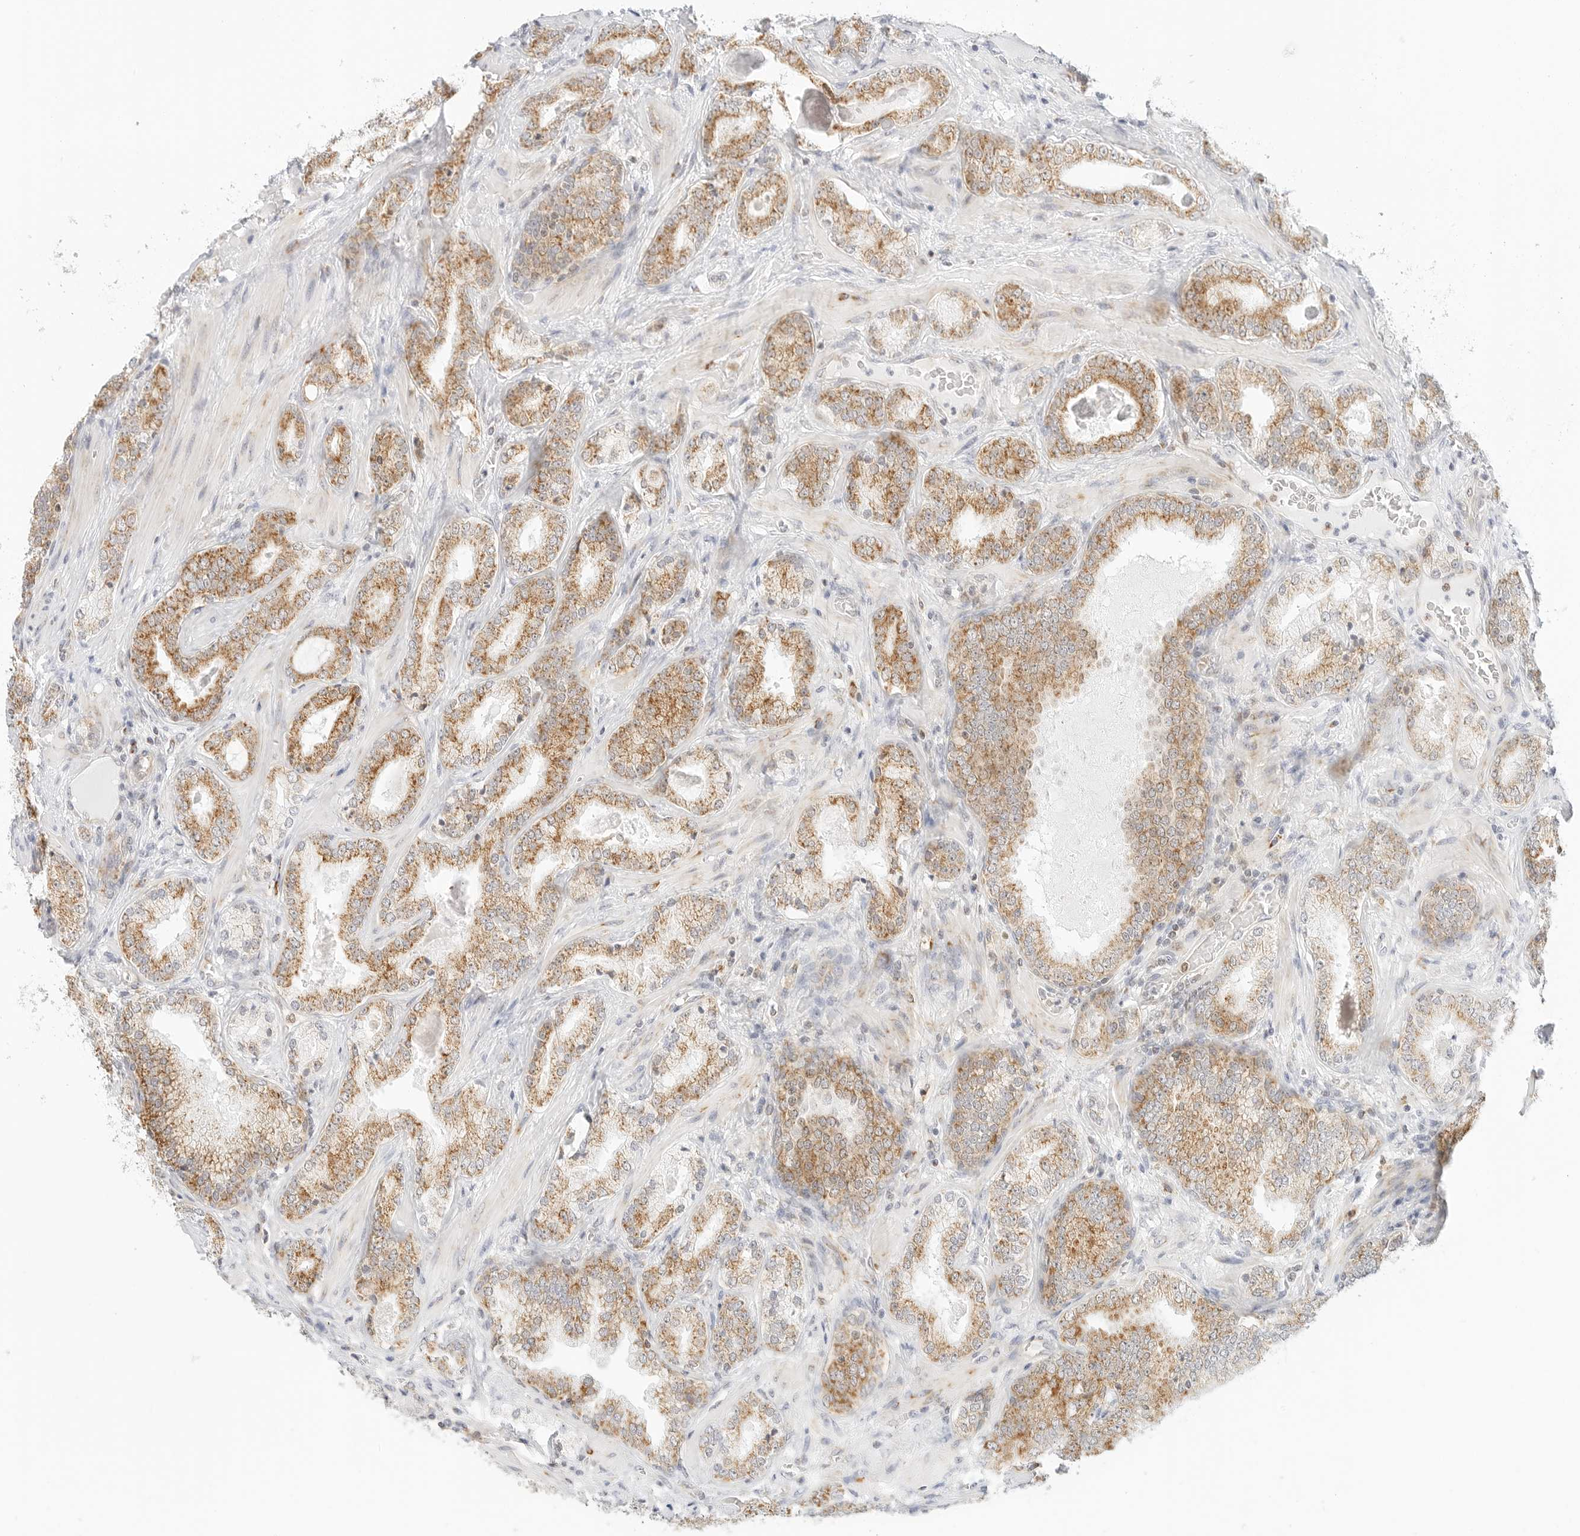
{"staining": {"intensity": "moderate", "quantity": ">75%", "location": "cytoplasmic/membranous"}, "tissue": "prostate cancer", "cell_type": "Tumor cells", "image_type": "cancer", "snomed": [{"axis": "morphology", "description": "Adenocarcinoma, High grade"}, {"axis": "topography", "description": "Prostate"}], "caption": "Immunohistochemistry (IHC) photomicrograph of adenocarcinoma (high-grade) (prostate) stained for a protein (brown), which demonstrates medium levels of moderate cytoplasmic/membranous expression in approximately >75% of tumor cells.", "gene": "FH", "patient": {"sex": "male", "age": 58}}